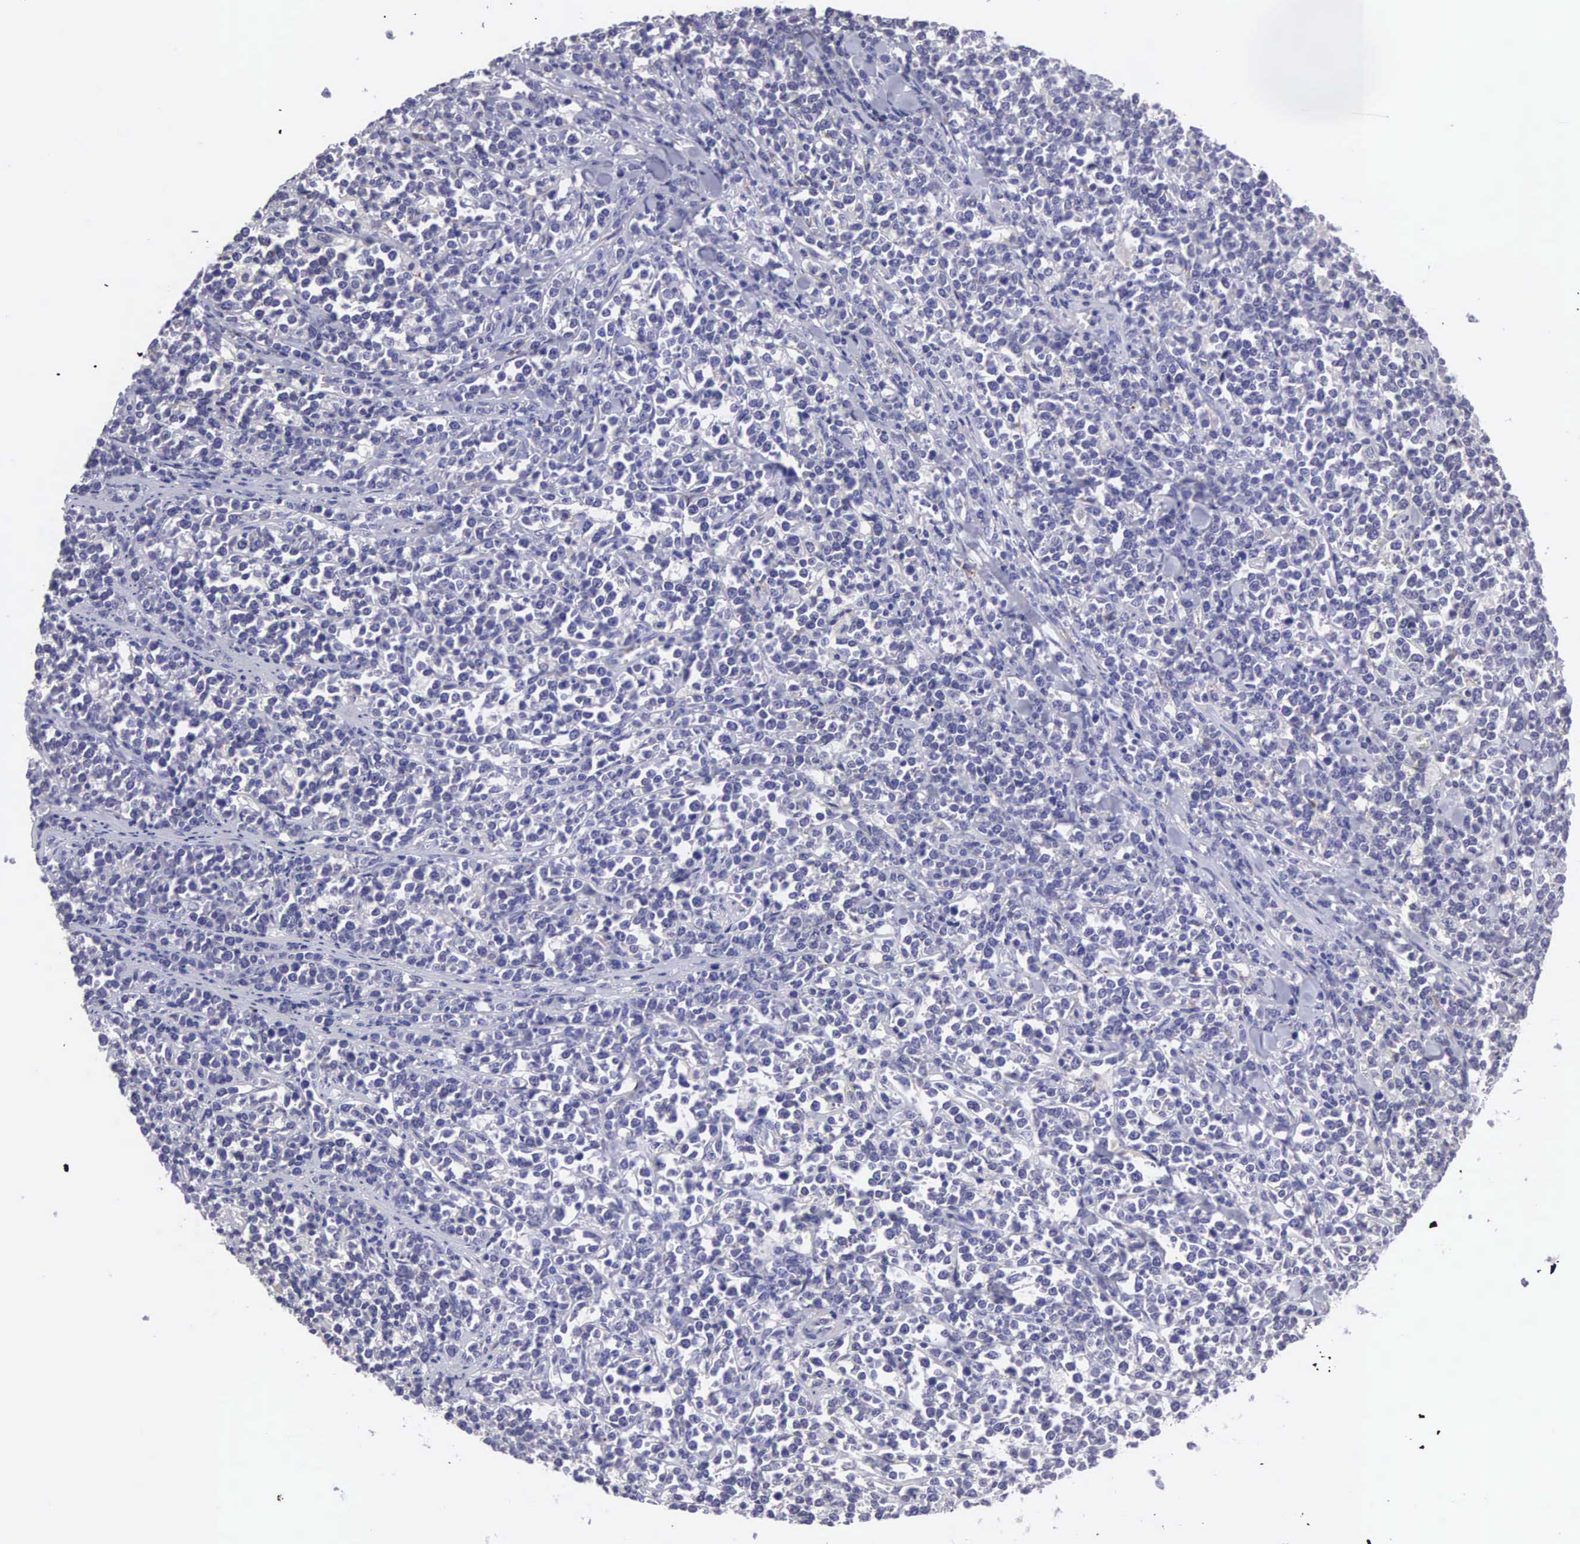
{"staining": {"intensity": "negative", "quantity": "none", "location": "none"}, "tissue": "lymphoma", "cell_type": "Tumor cells", "image_type": "cancer", "snomed": [{"axis": "morphology", "description": "Malignant lymphoma, non-Hodgkin's type, High grade"}, {"axis": "topography", "description": "Small intestine"}, {"axis": "topography", "description": "Colon"}], "caption": "DAB (3,3'-diaminobenzidine) immunohistochemical staining of high-grade malignant lymphoma, non-Hodgkin's type reveals no significant staining in tumor cells. (DAB immunohistochemistry visualized using brightfield microscopy, high magnification).", "gene": "SLITRK4", "patient": {"sex": "male", "age": 8}}